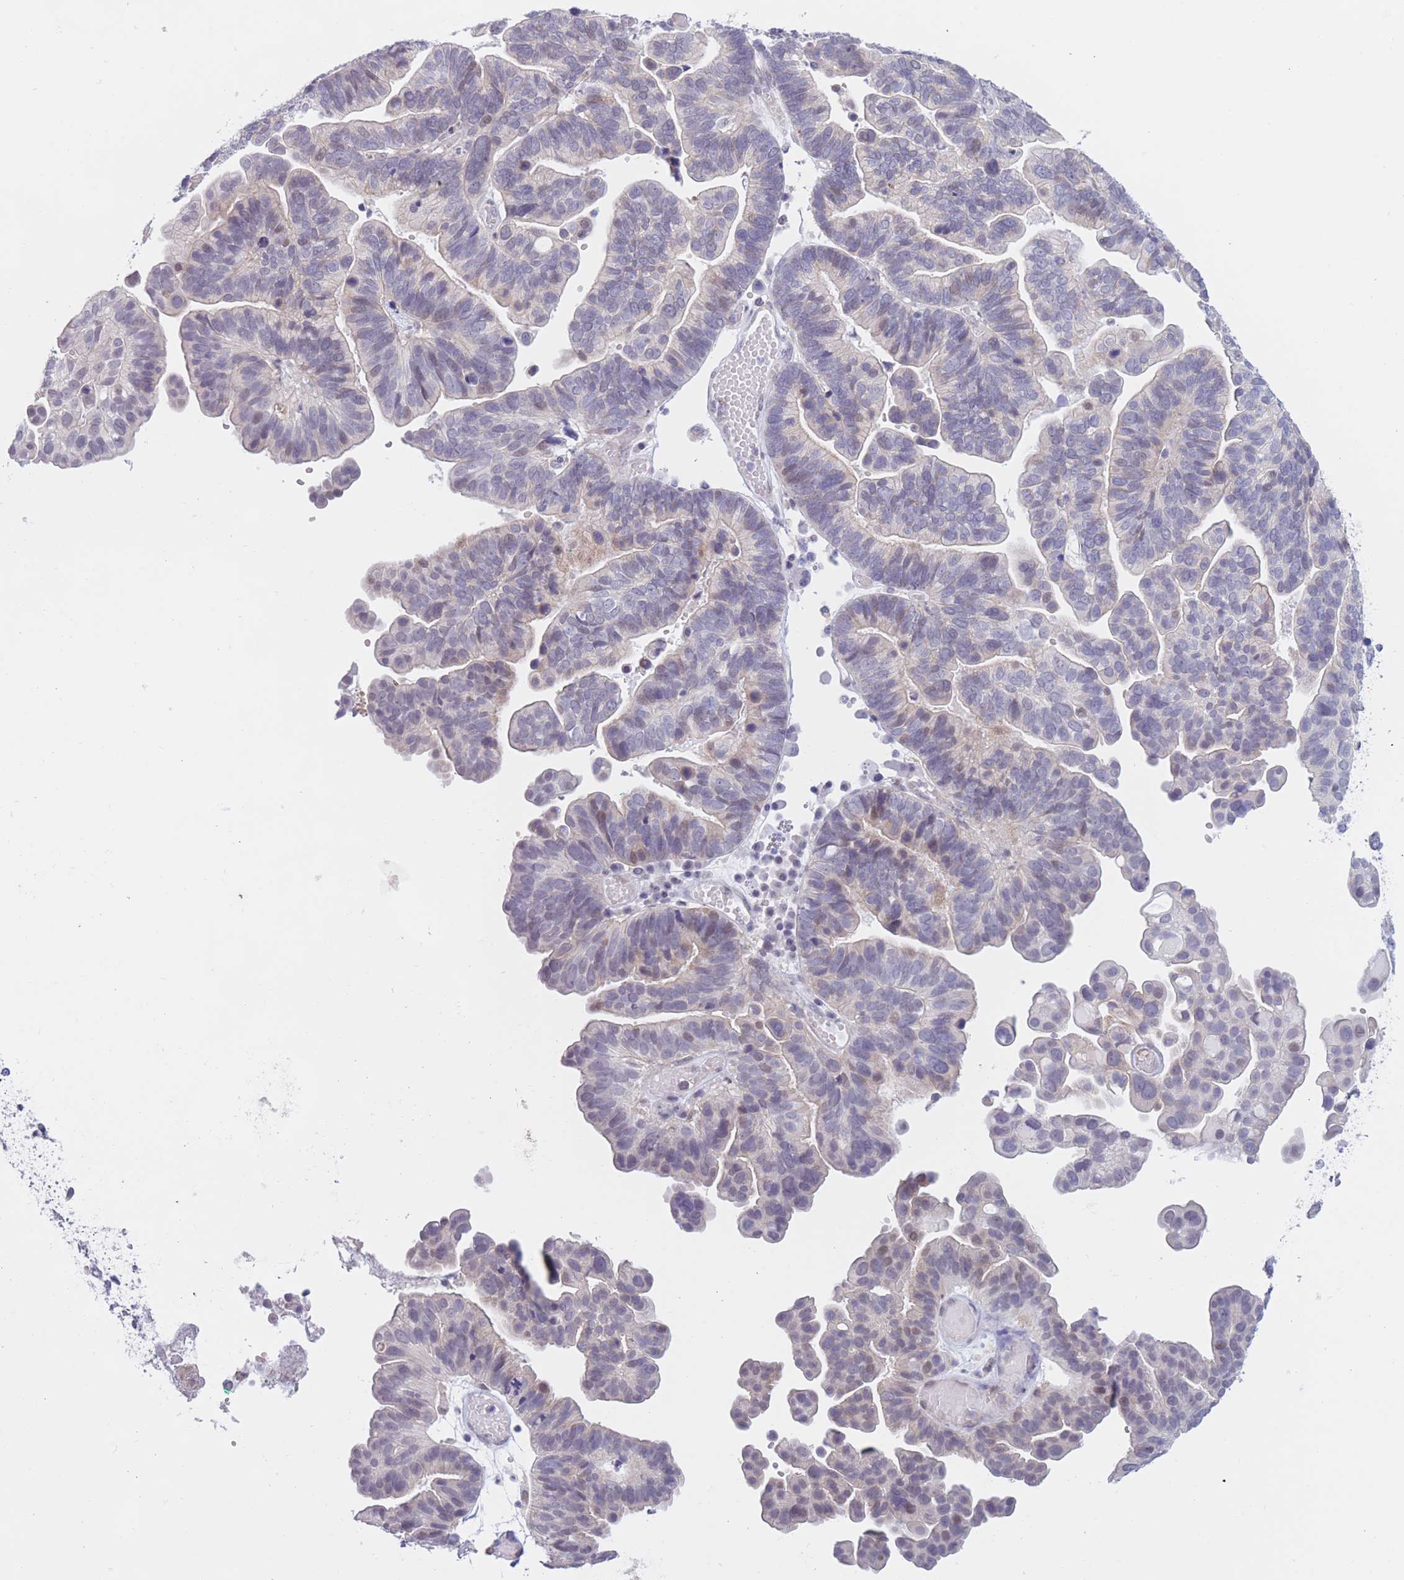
{"staining": {"intensity": "negative", "quantity": "none", "location": "none"}, "tissue": "ovarian cancer", "cell_type": "Tumor cells", "image_type": "cancer", "snomed": [{"axis": "morphology", "description": "Cystadenocarcinoma, serous, NOS"}, {"axis": "topography", "description": "Ovary"}], "caption": "The IHC image has no significant positivity in tumor cells of ovarian cancer (serous cystadenocarcinoma) tissue.", "gene": "PODXL", "patient": {"sex": "female", "age": 56}}